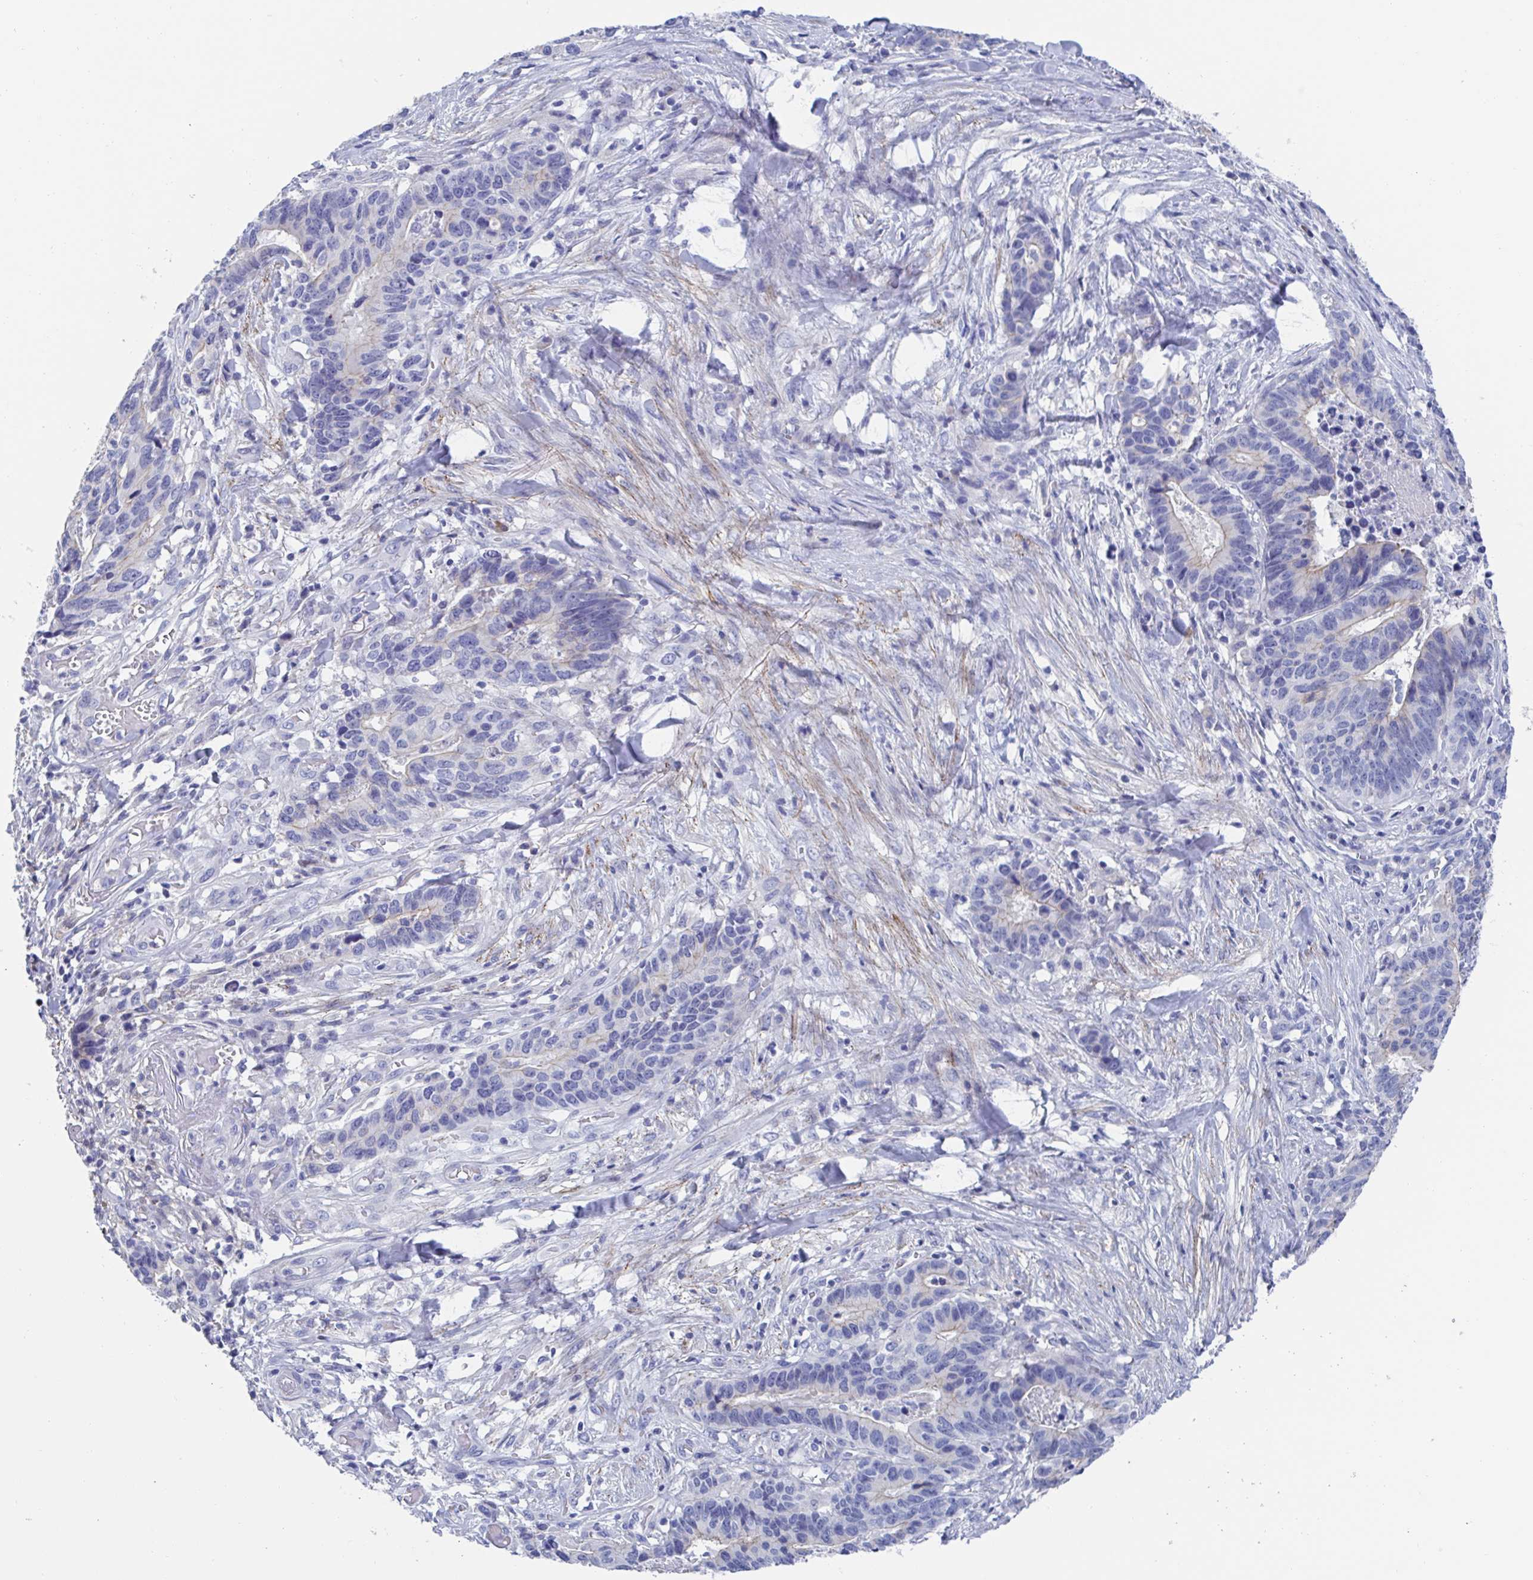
{"staining": {"intensity": "weak", "quantity": "<25%", "location": "cytoplasmic/membranous"}, "tissue": "stomach cancer", "cell_type": "Tumor cells", "image_type": "cancer", "snomed": [{"axis": "morphology", "description": "Adenocarcinoma, NOS"}, {"axis": "topography", "description": "Stomach, upper"}], "caption": "High power microscopy image of an immunohistochemistry (IHC) micrograph of adenocarcinoma (stomach), revealing no significant staining in tumor cells.", "gene": "CDH2", "patient": {"sex": "female", "age": 67}}